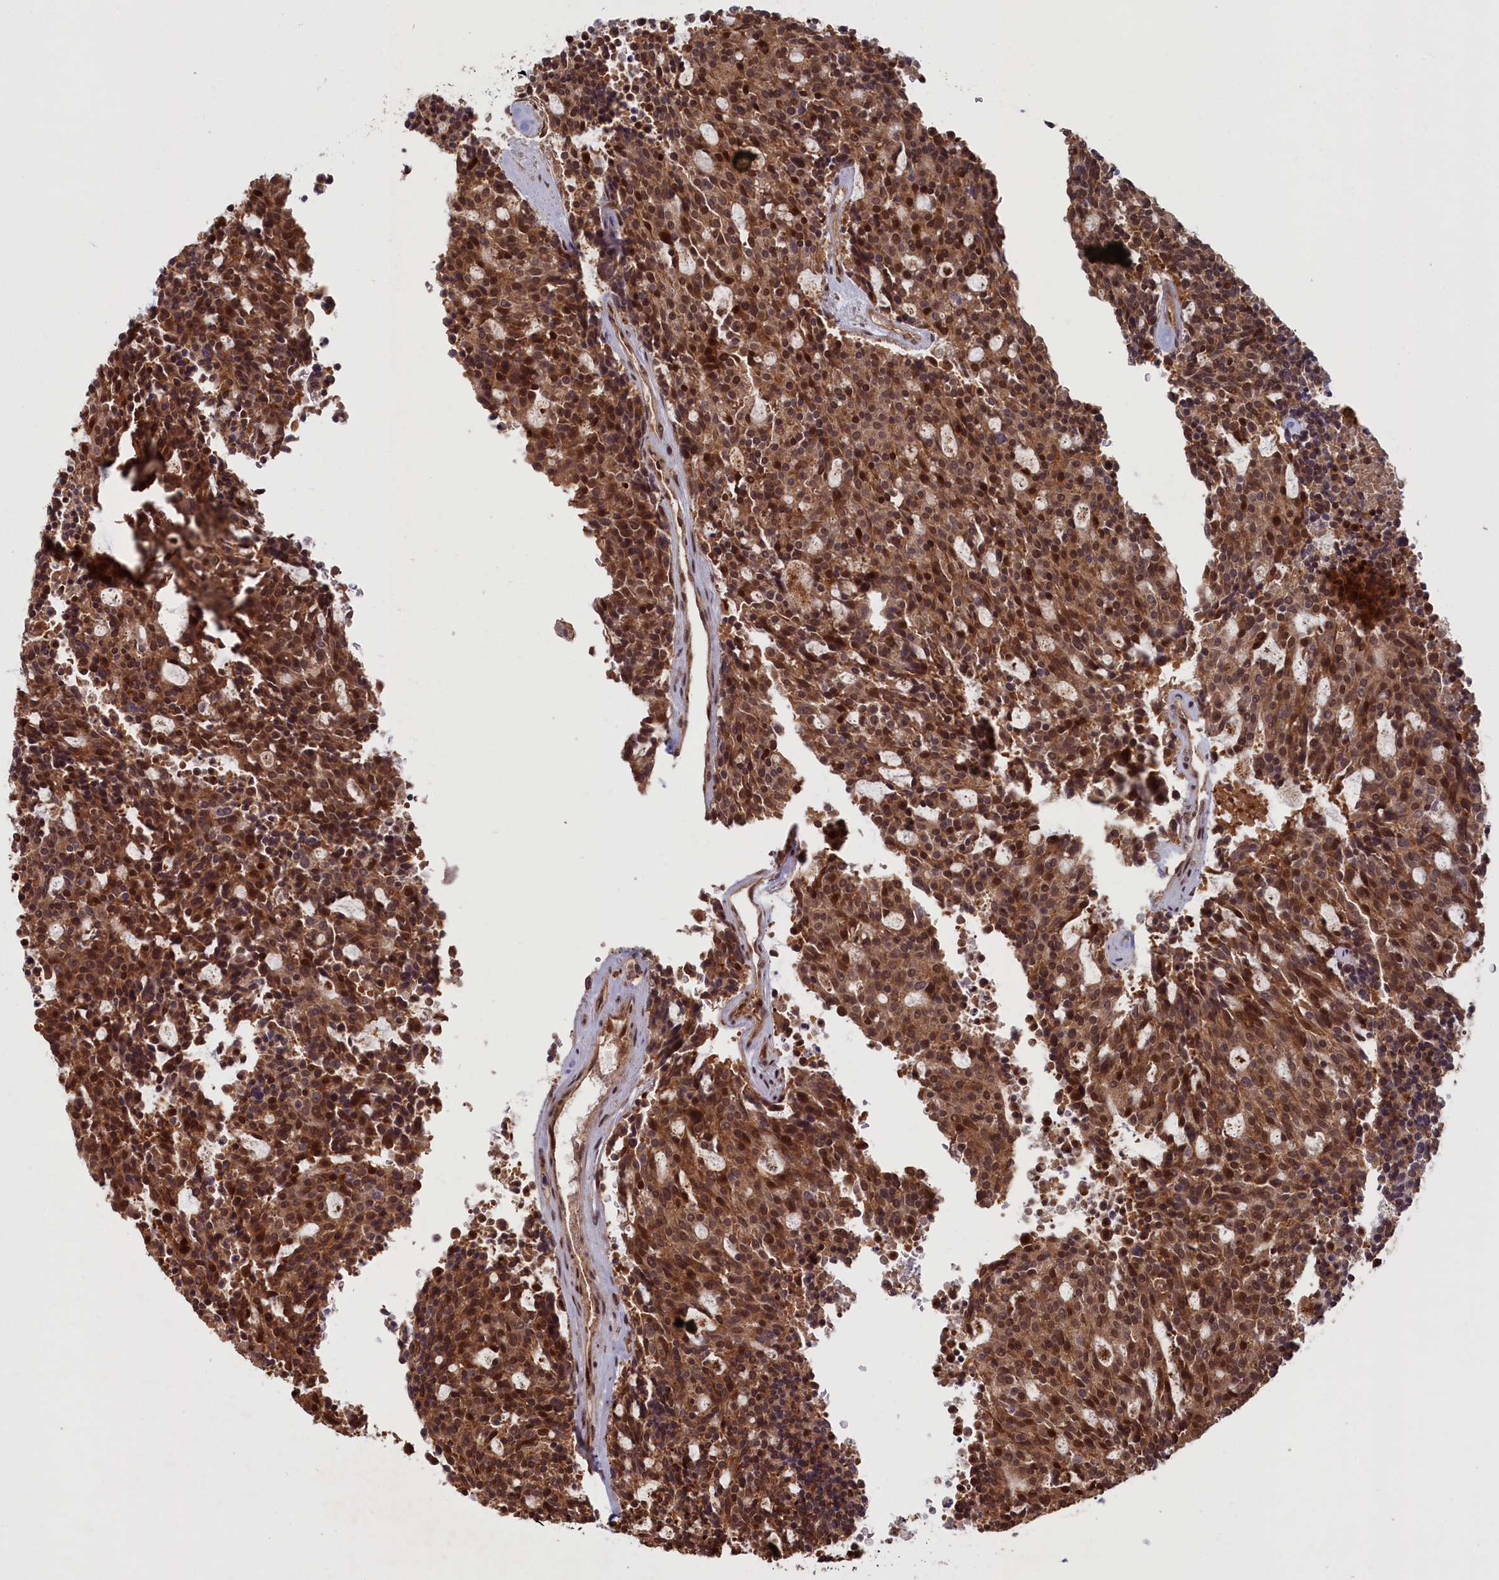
{"staining": {"intensity": "strong", "quantity": ">75%", "location": "cytoplasmic/membranous,nuclear"}, "tissue": "carcinoid", "cell_type": "Tumor cells", "image_type": "cancer", "snomed": [{"axis": "morphology", "description": "Carcinoid, malignant, NOS"}, {"axis": "topography", "description": "Pancreas"}], "caption": "Human carcinoid stained for a protein (brown) exhibits strong cytoplasmic/membranous and nuclear positive positivity in about >75% of tumor cells.", "gene": "HIF3A", "patient": {"sex": "female", "age": 54}}